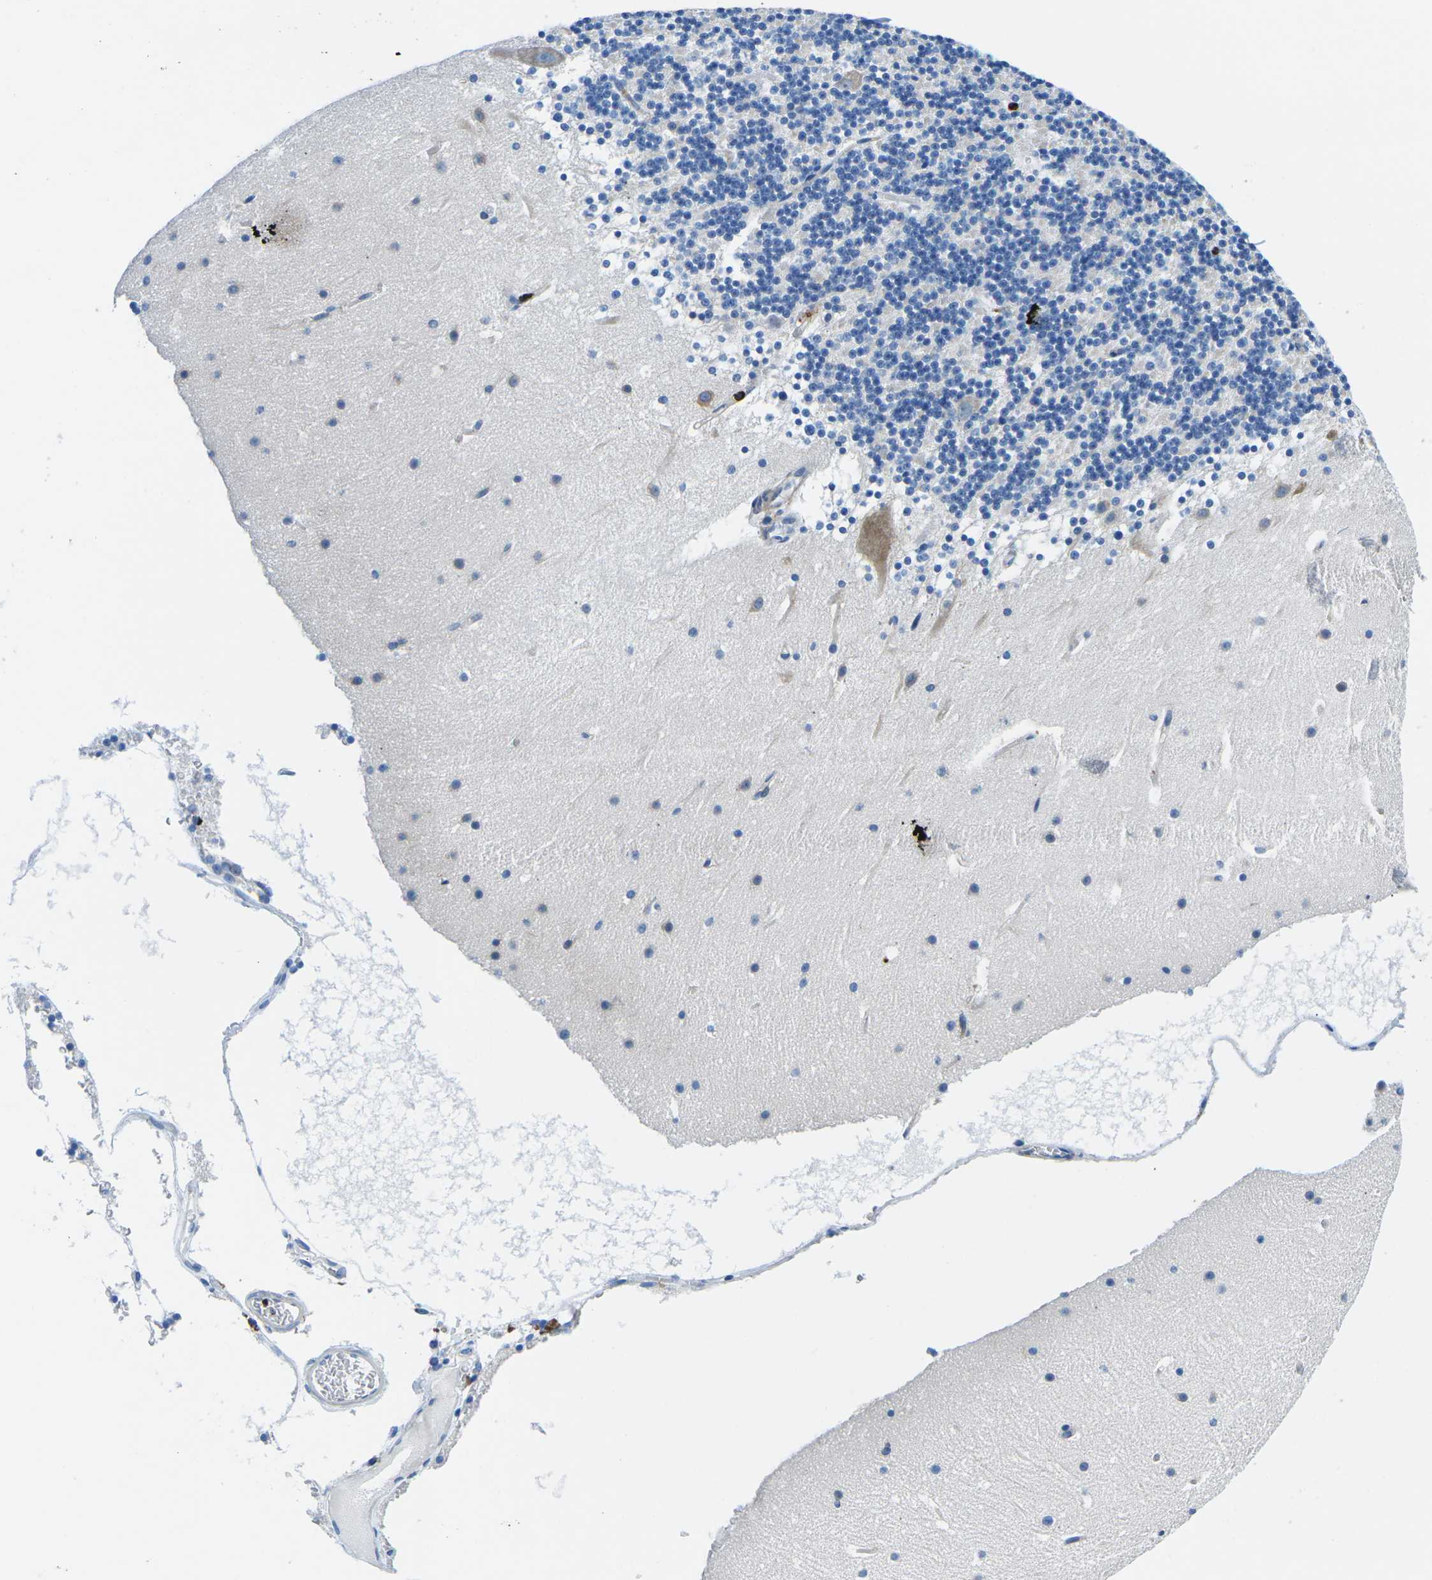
{"staining": {"intensity": "negative", "quantity": "none", "location": "none"}, "tissue": "cerebellum", "cell_type": "Cells in granular layer", "image_type": "normal", "snomed": [{"axis": "morphology", "description": "Normal tissue, NOS"}, {"axis": "topography", "description": "Cerebellum"}], "caption": "This is a image of IHC staining of benign cerebellum, which shows no staining in cells in granular layer. Nuclei are stained in blue.", "gene": "MC4R", "patient": {"sex": "male", "age": 45}}